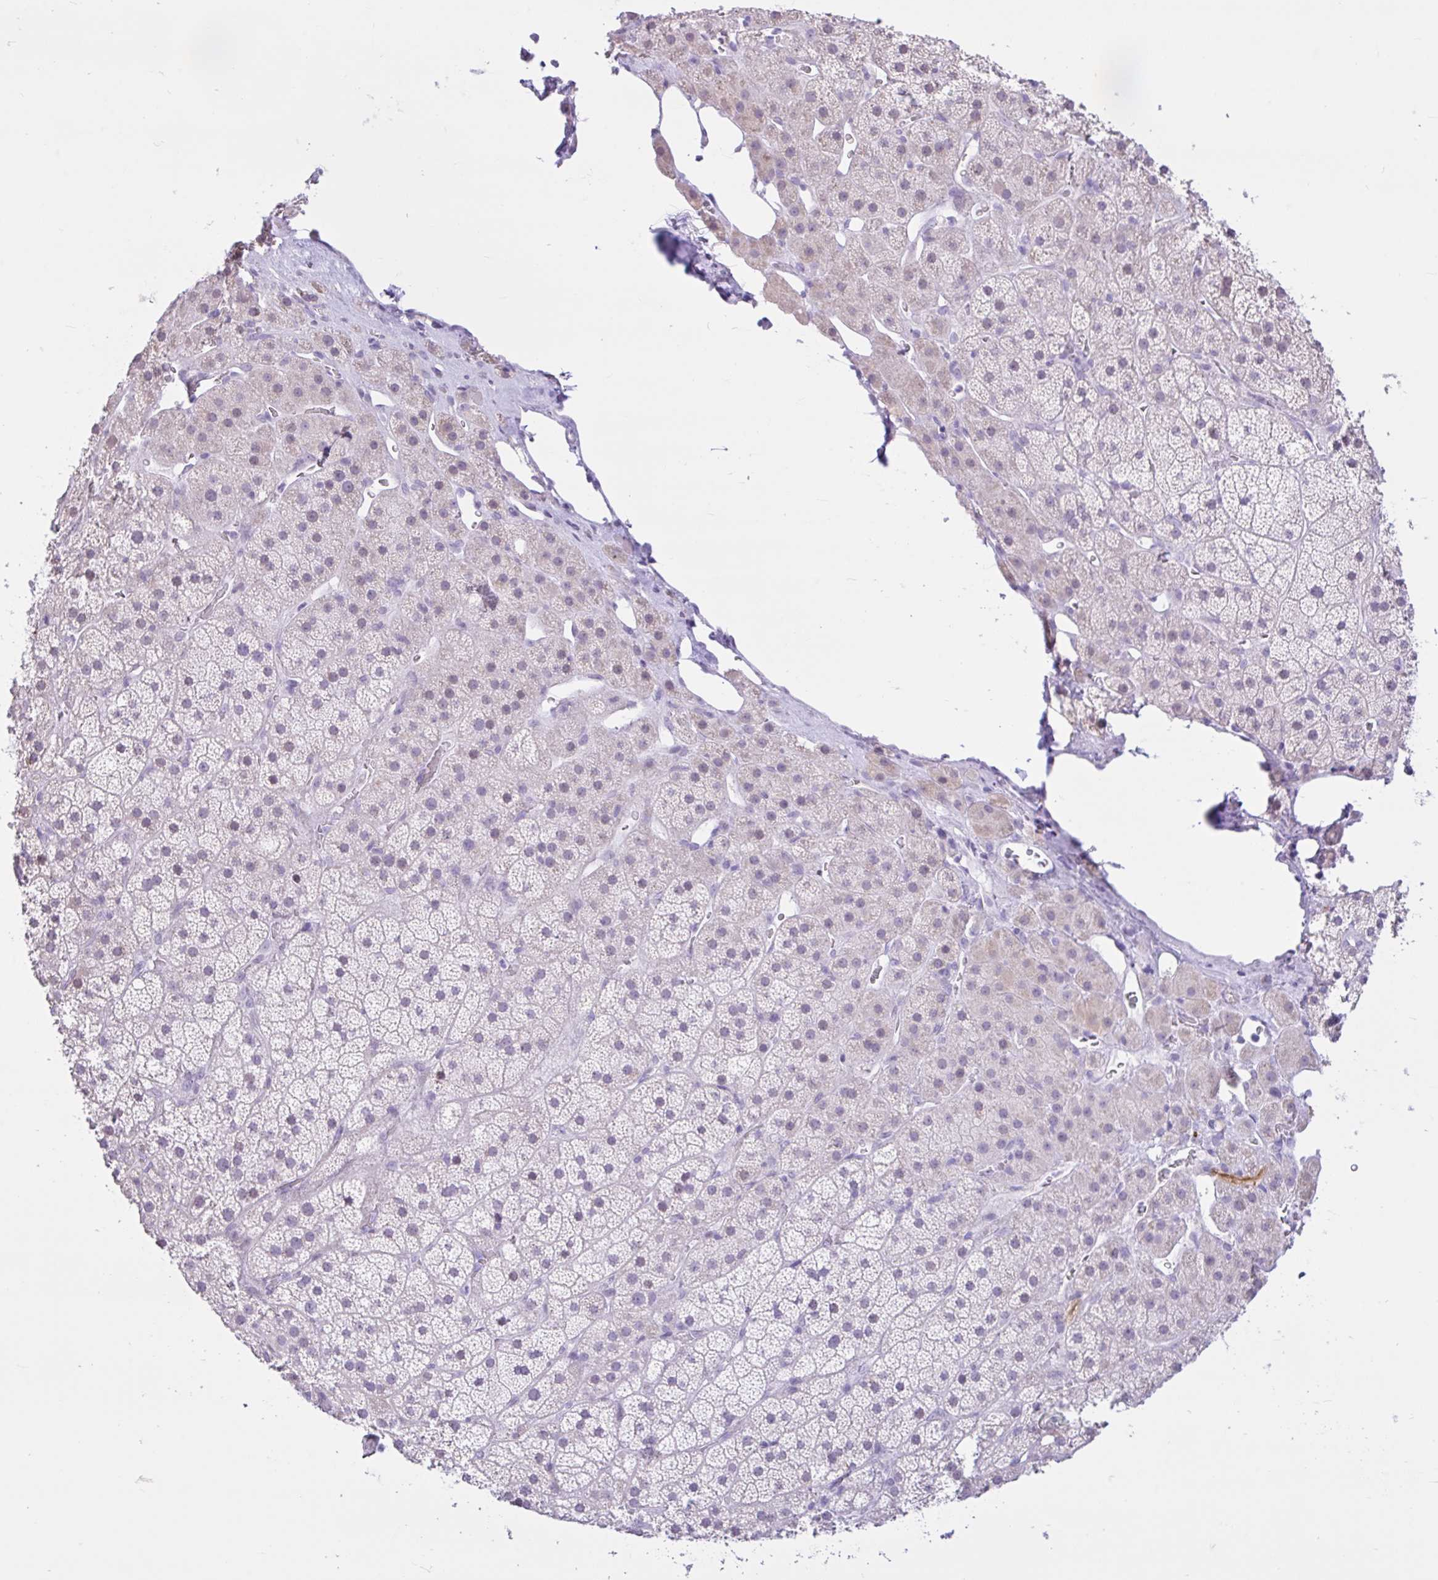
{"staining": {"intensity": "weak", "quantity": "<25%", "location": "cytoplasmic/membranous"}, "tissue": "adrenal gland", "cell_type": "Glandular cells", "image_type": "normal", "snomed": [{"axis": "morphology", "description": "Normal tissue, NOS"}, {"axis": "topography", "description": "Adrenal gland"}], "caption": "Histopathology image shows no significant protein expression in glandular cells of benign adrenal gland. The staining was performed using DAB to visualize the protein expression in brown, while the nuclei were stained in blue with hematoxylin (Magnification: 20x).", "gene": "REEP1", "patient": {"sex": "male", "age": 57}}